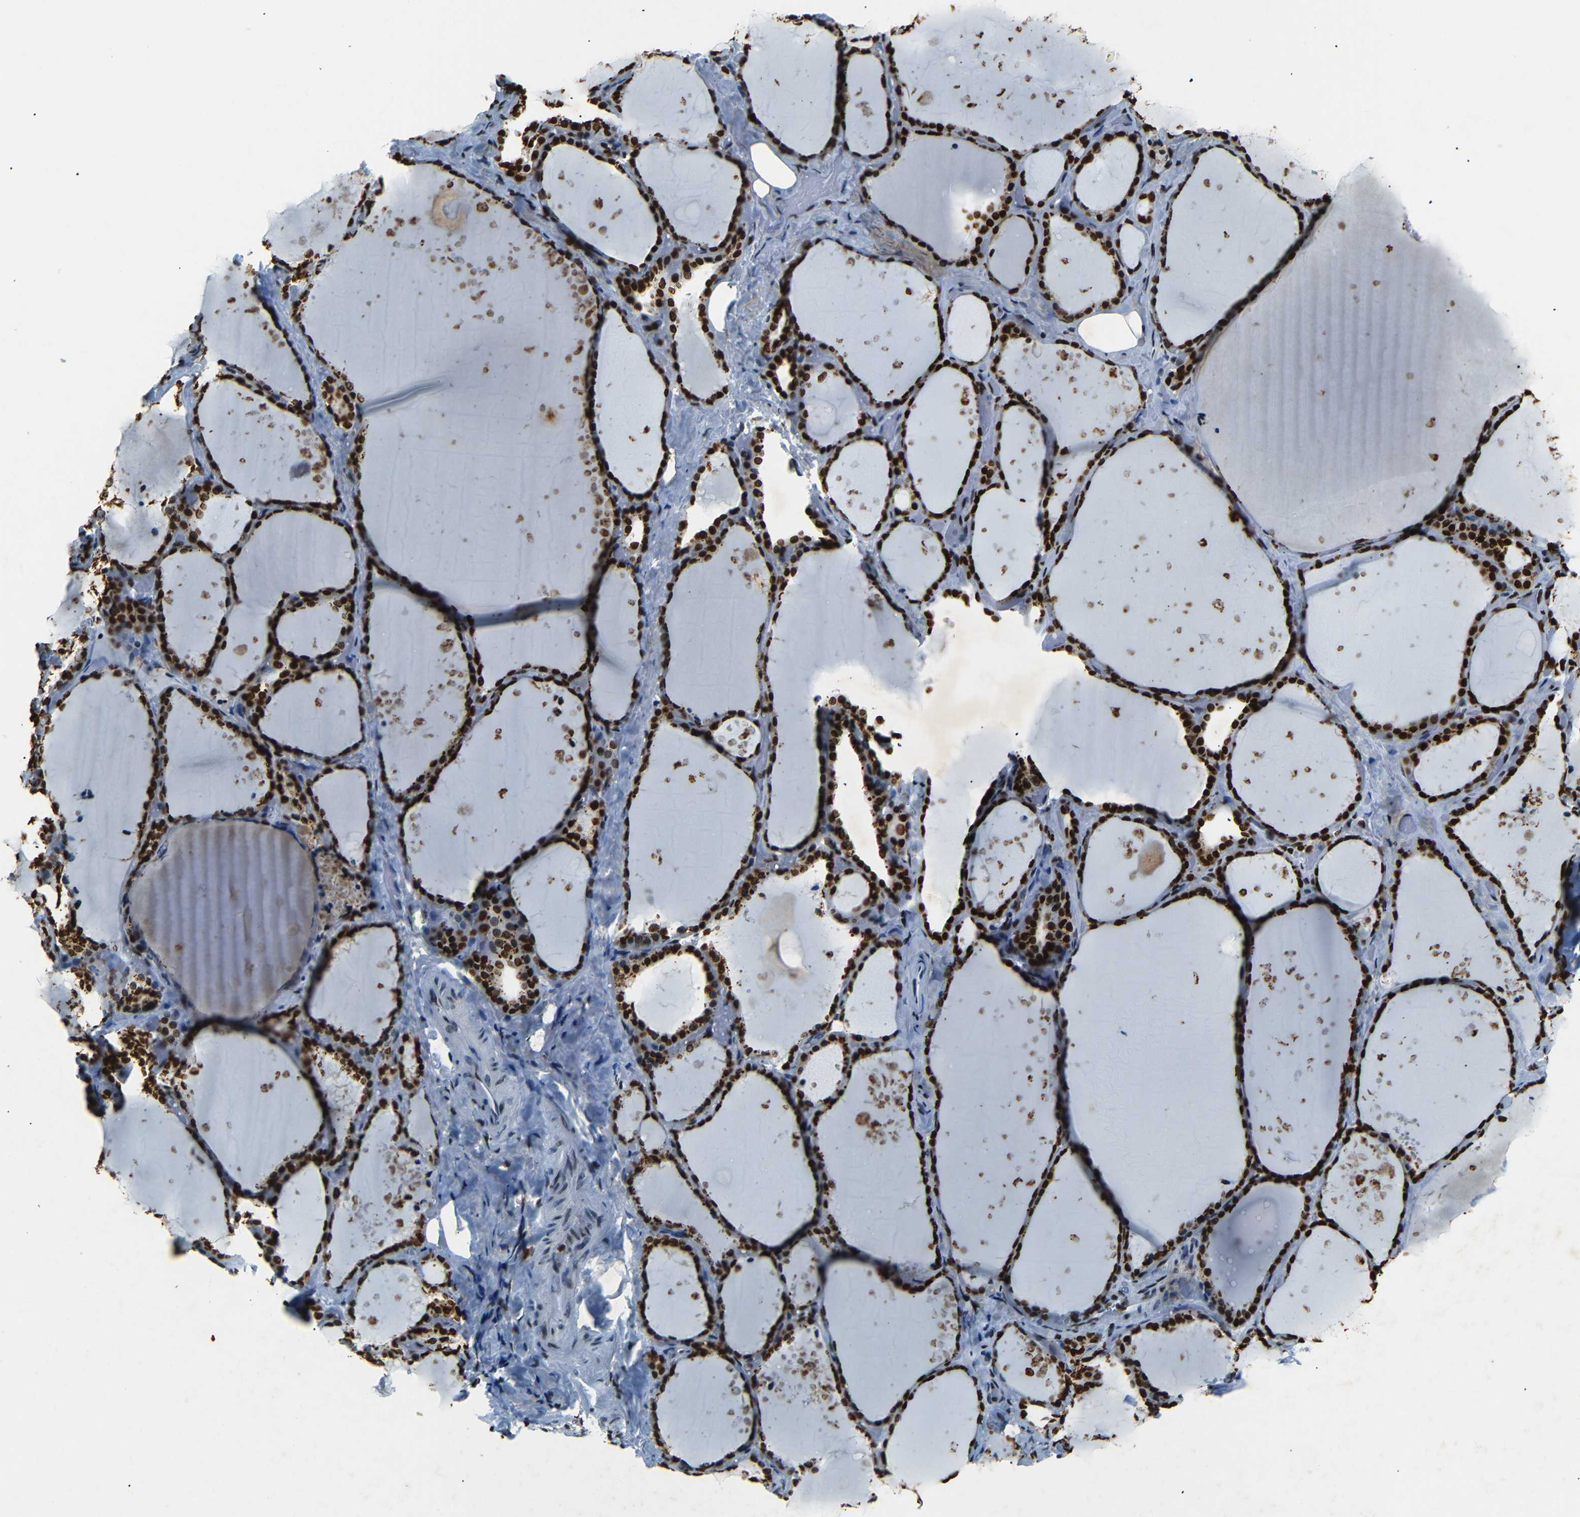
{"staining": {"intensity": "strong", "quantity": ">75%", "location": "cytoplasmic/membranous,nuclear"}, "tissue": "thyroid gland", "cell_type": "Glandular cells", "image_type": "normal", "snomed": [{"axis": "morphology", "description": "Normal tissue, NOS"}, {"axis": "topography", "description": "Thyroid gland"}], "caption": "DAB immunohistochemical staining of normal human thyroid gland exhibits strong cytoplasmic/membranous,nuclear protein staining in about >75% of glandular cells.", "gene": "HMGN1", "patient": {"sex": "female", "age": 44}}